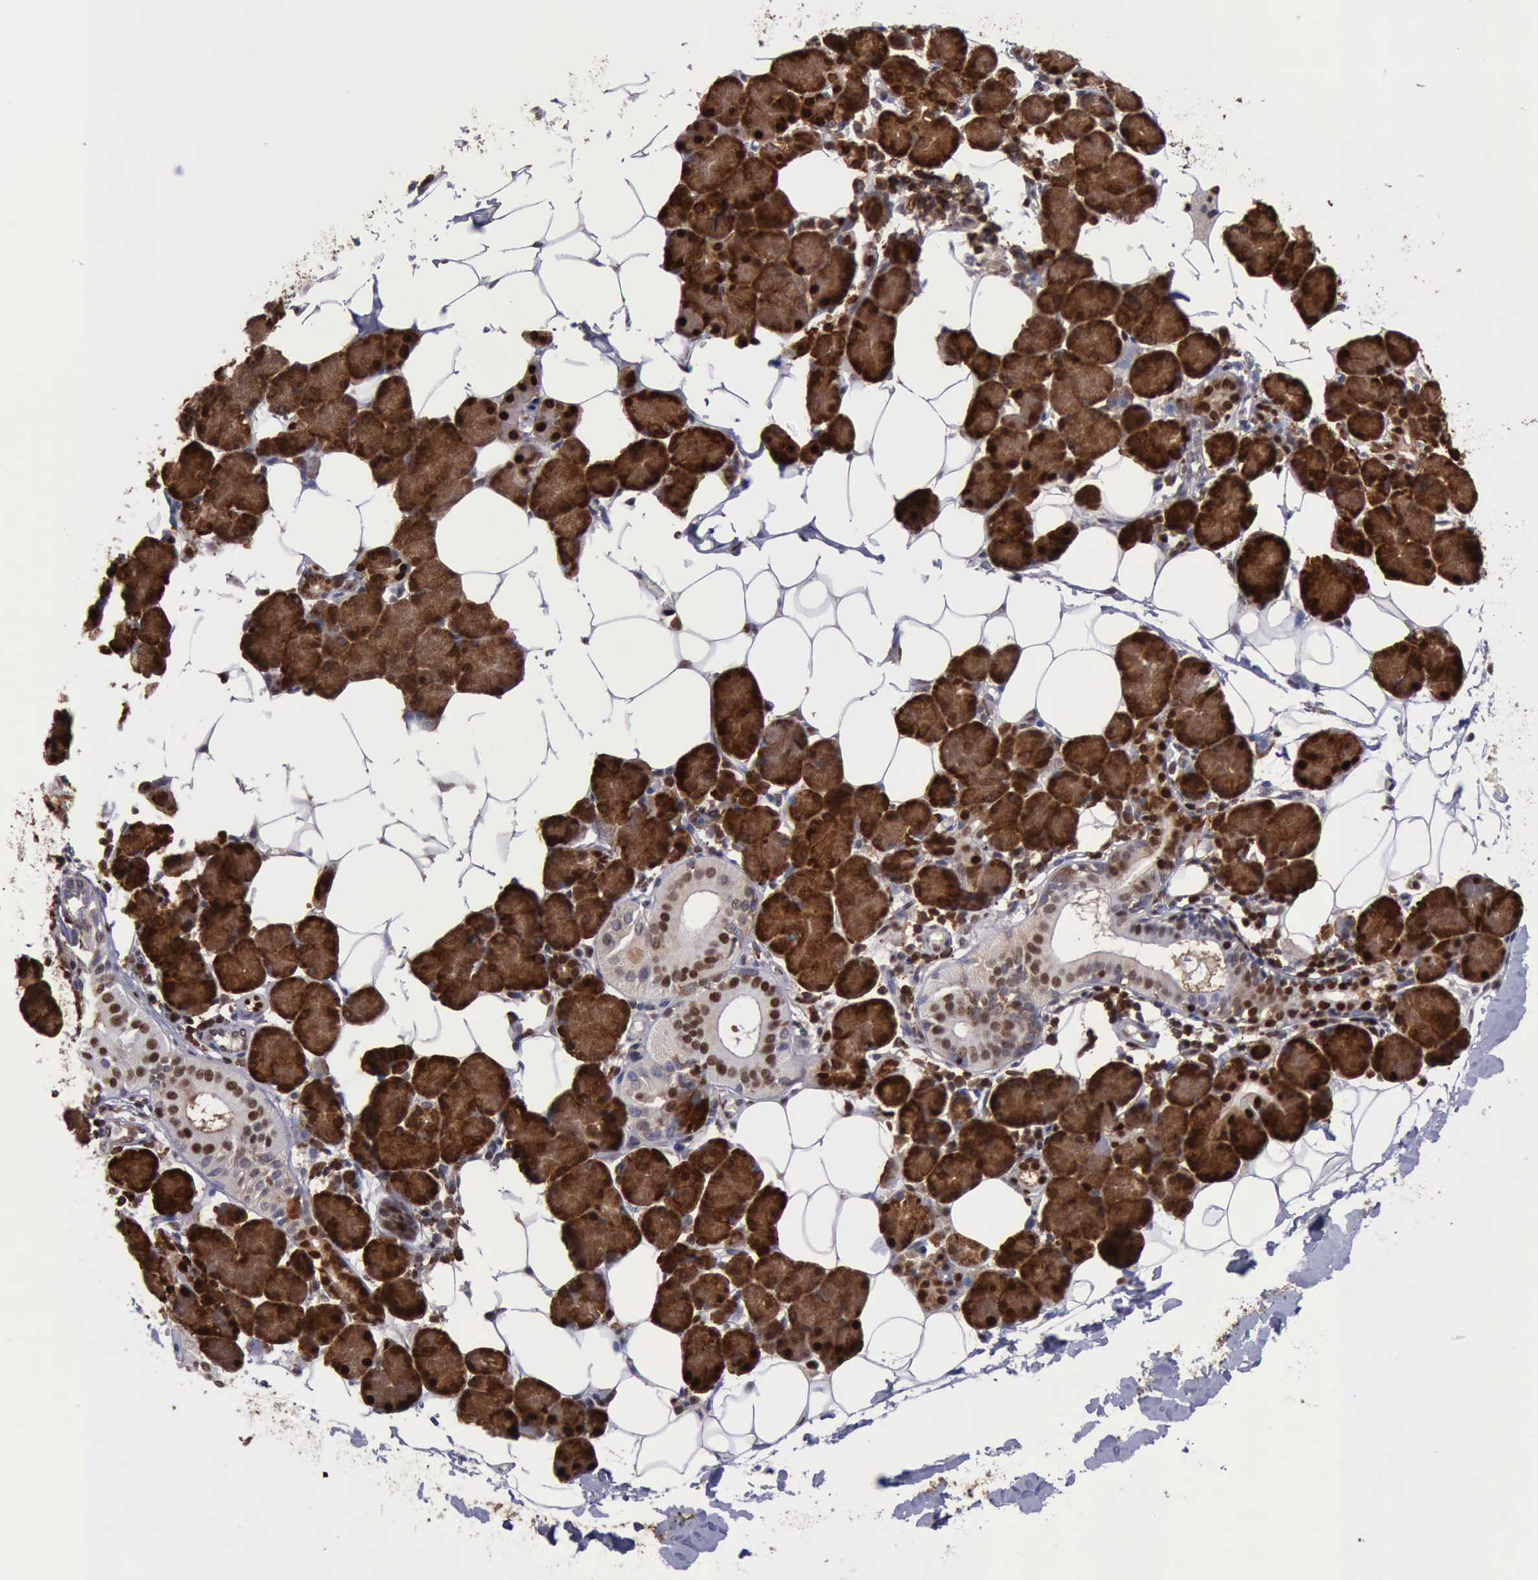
{"staining": {"intensity": "strong", "quantity": ">75%", "location": "cytoplasmic/membranous,nuclear"}, "tissue": "salivary gland", "cell_type": "Glandular cells", "image_type": "normal", "snomed": [{"axis": "morphology", "description": "Normal tissue, NOS"}, {"axis": "topography", "description": "Salivary gland"}], "caption": "Immunohistochemical staining of unremarkable human salivary gland shows high levels of strong cytoplasmic/membranous,nuclear positivity in approximately >75% of glandular cells.", "gene": "PDCD4", "patient": {"sex": "male", "age": 23}}